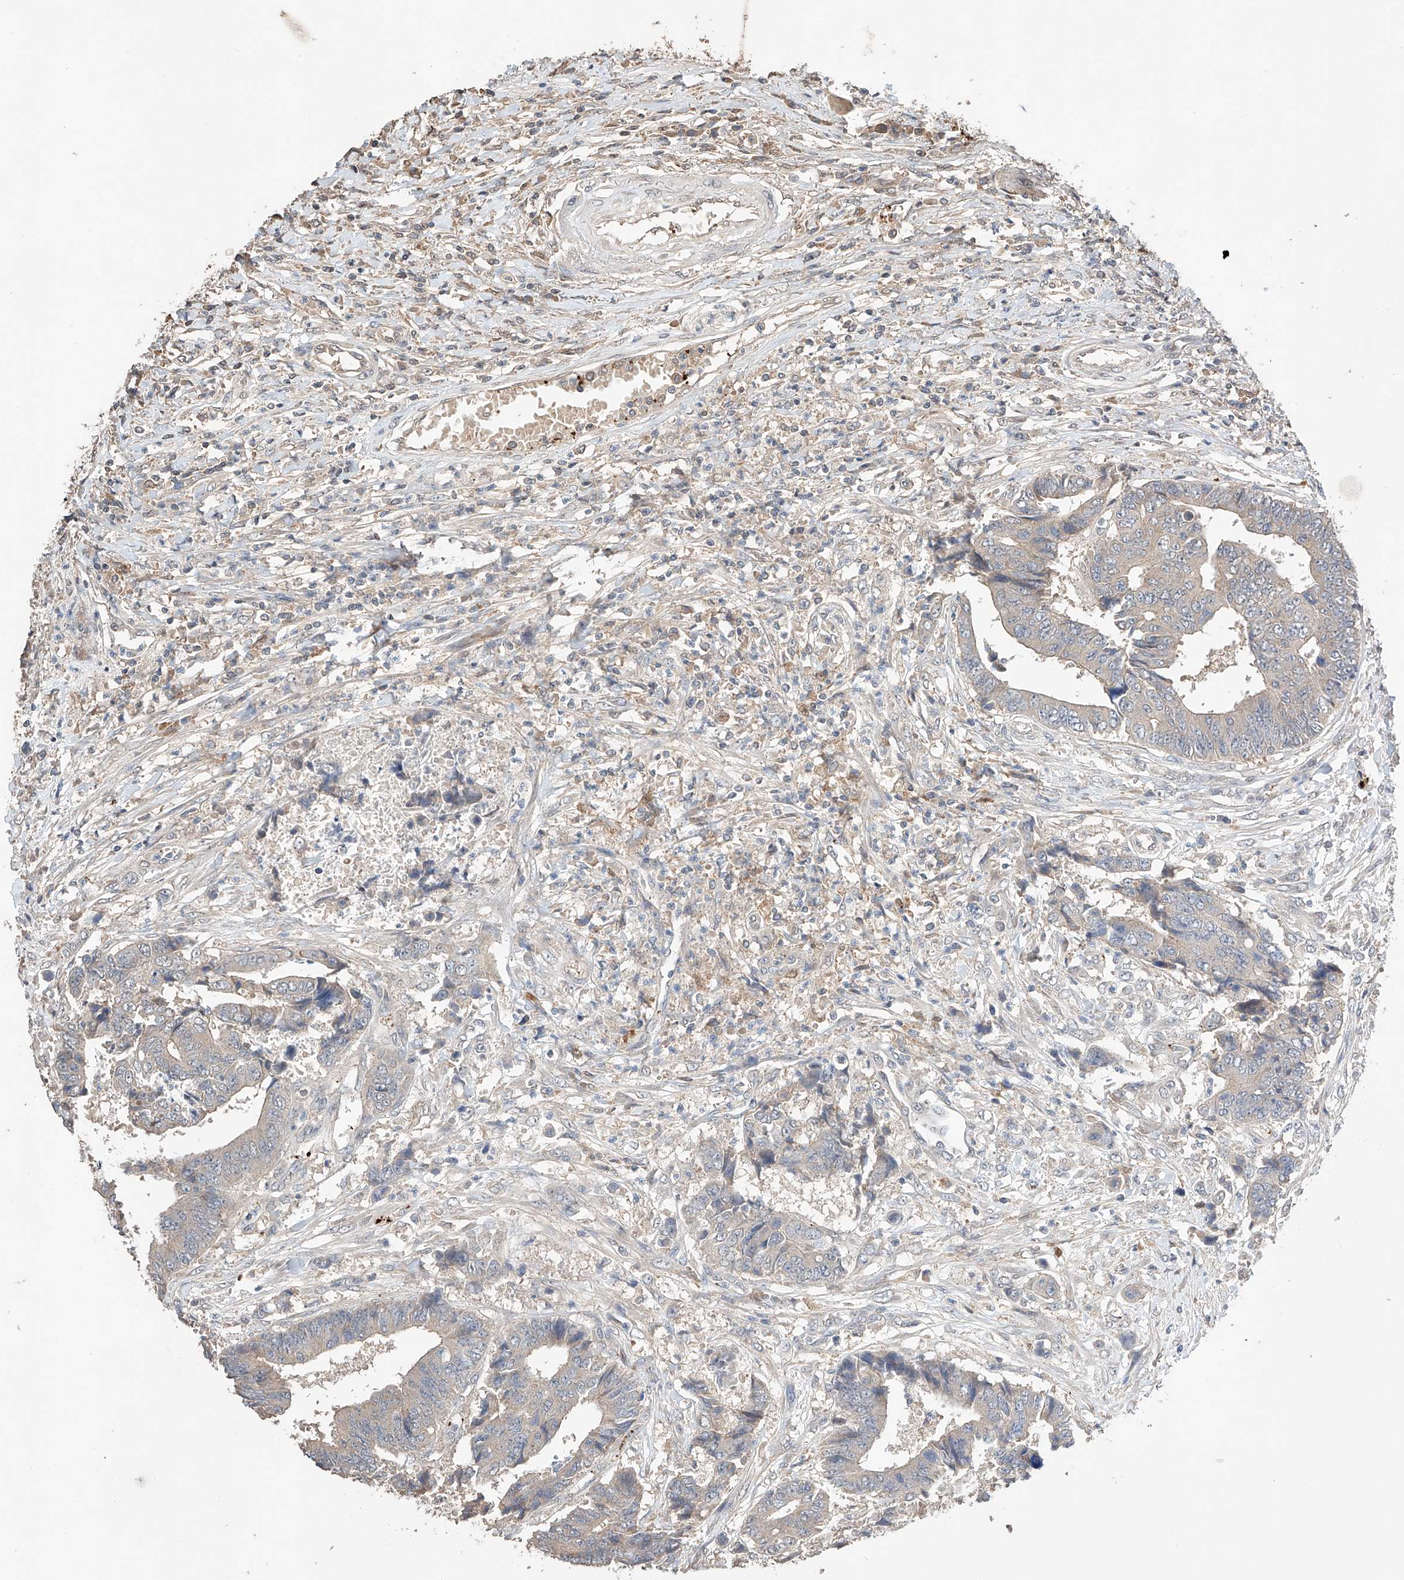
{"staining": {"intensity": "negative", "quantity": "none", "location": "none"}, "tissue": "colorectal cancer", "cell_type": "Tumor cells", "image_type": "cancer", "snomed": [{"axis": "morphology", "description": "Adenocarcinoma, NOS"}, {"axis": "topography", "description": "Rectum"}], "caption": "Immunohistochemistry photomicrograph of neoplastic tissue: colorectal cancer (adenocarcinoma) stained with DAB exhibits no significant protein positivity in tumor cells.", "gene": "ZFHX2", "patient": {"sex": "male", "age": 84}}